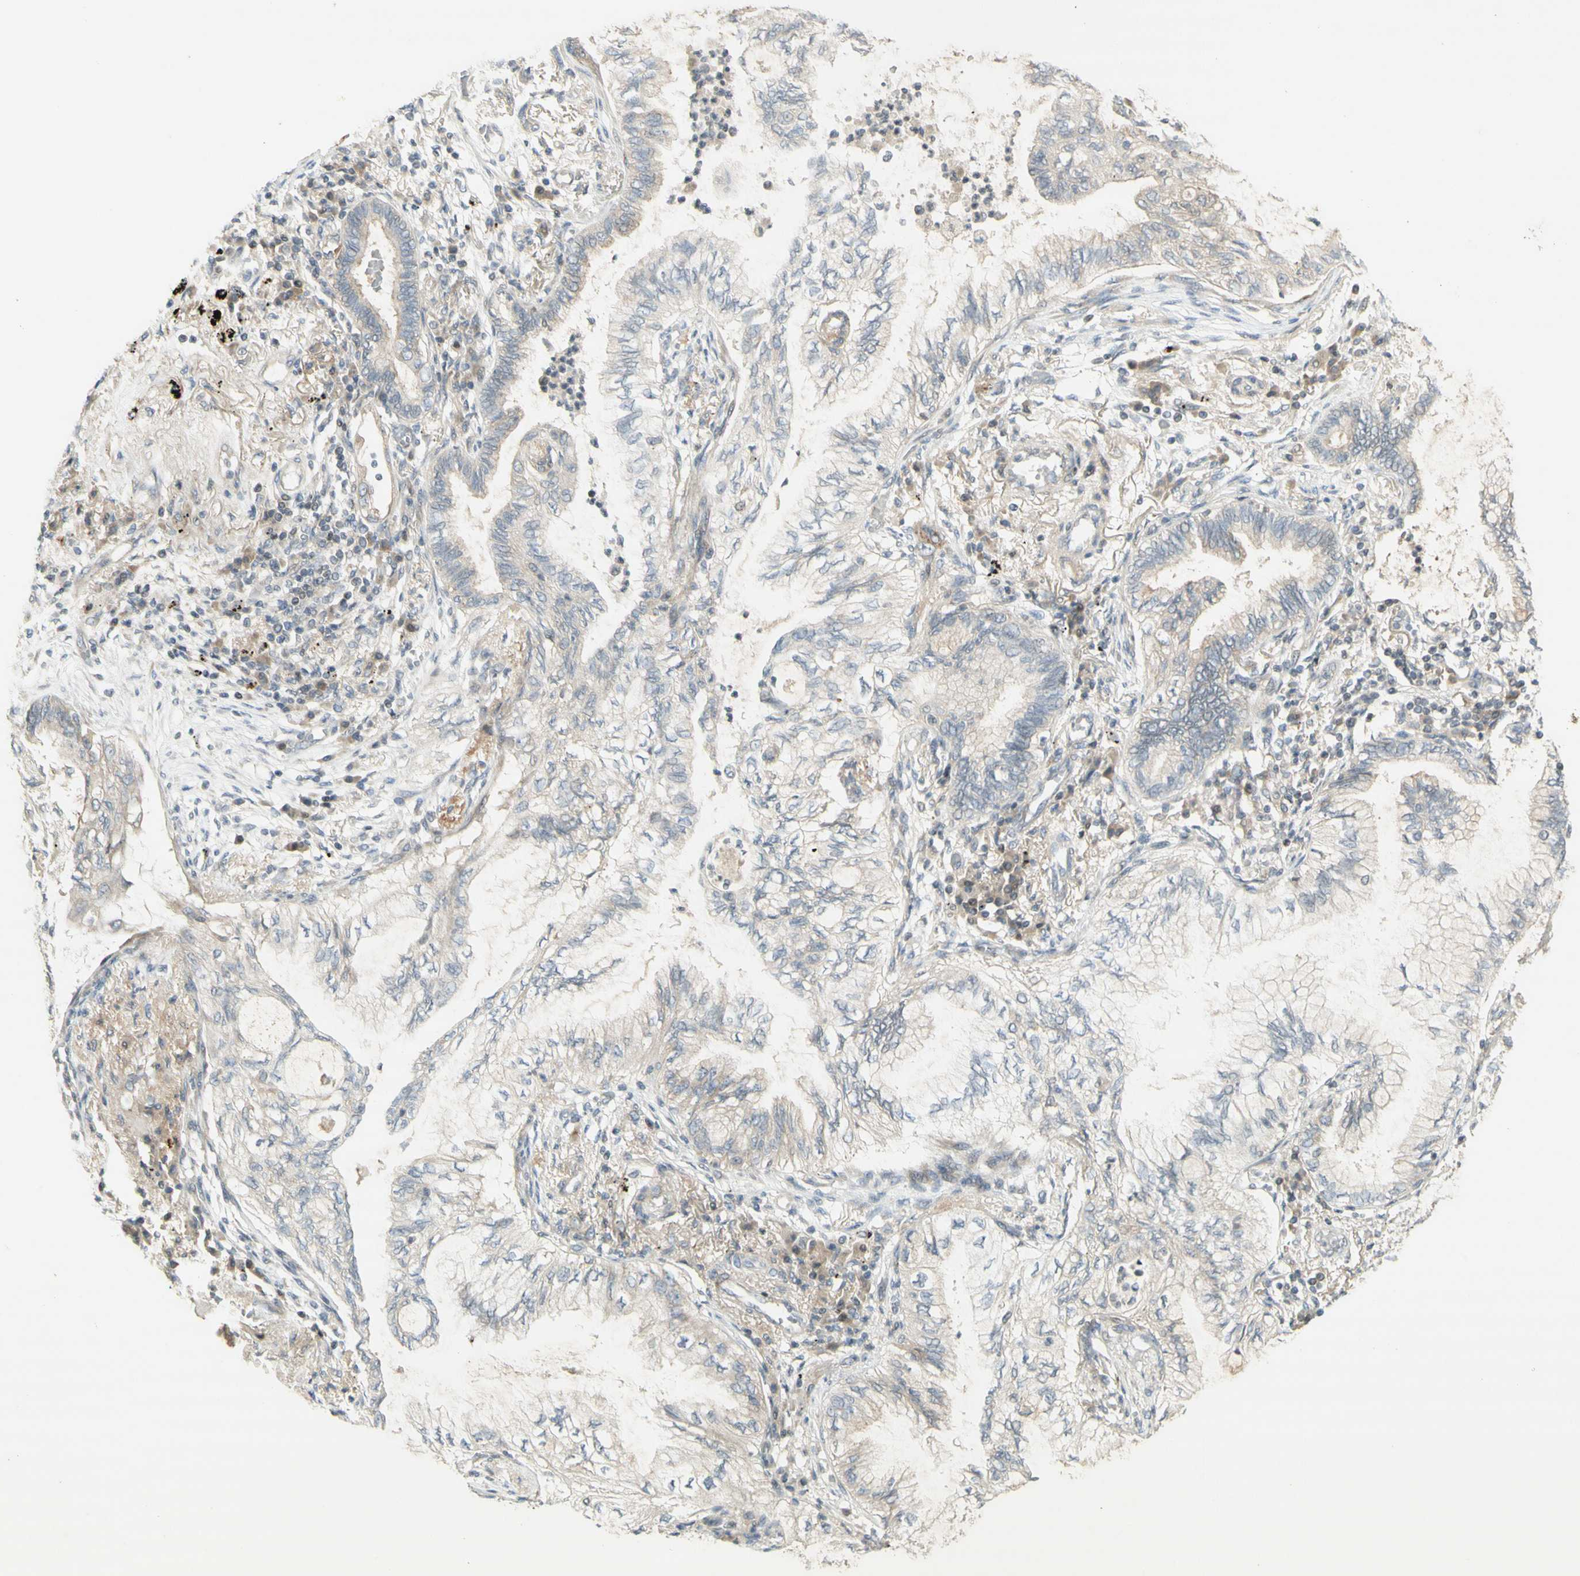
{"staining": {"intensity": "weak", "quantity": "<25%", "location": "cytoplasmic/membranous"}, "tissue": "lung cancer", "cell_type": "Tumor cells", "image_type": "cancer", "snomed": [{"axis": "morphology", "description": "Normal tissue, NOS"}, {"axis": "morphology", "description": "Adenocarcinoma, NOS"}, {"axis": "topography", "description": "Bronchus"}, {"axis": "topography", "description": "Lung"}], "caption": "Immunohistochemistry (IHC) micrograph of human lung cancer stained for a protein (brown), which exhibits no expression in tumor cells.", "gene": "ETF1", "patient": {"sex": "female", "age": 70}}